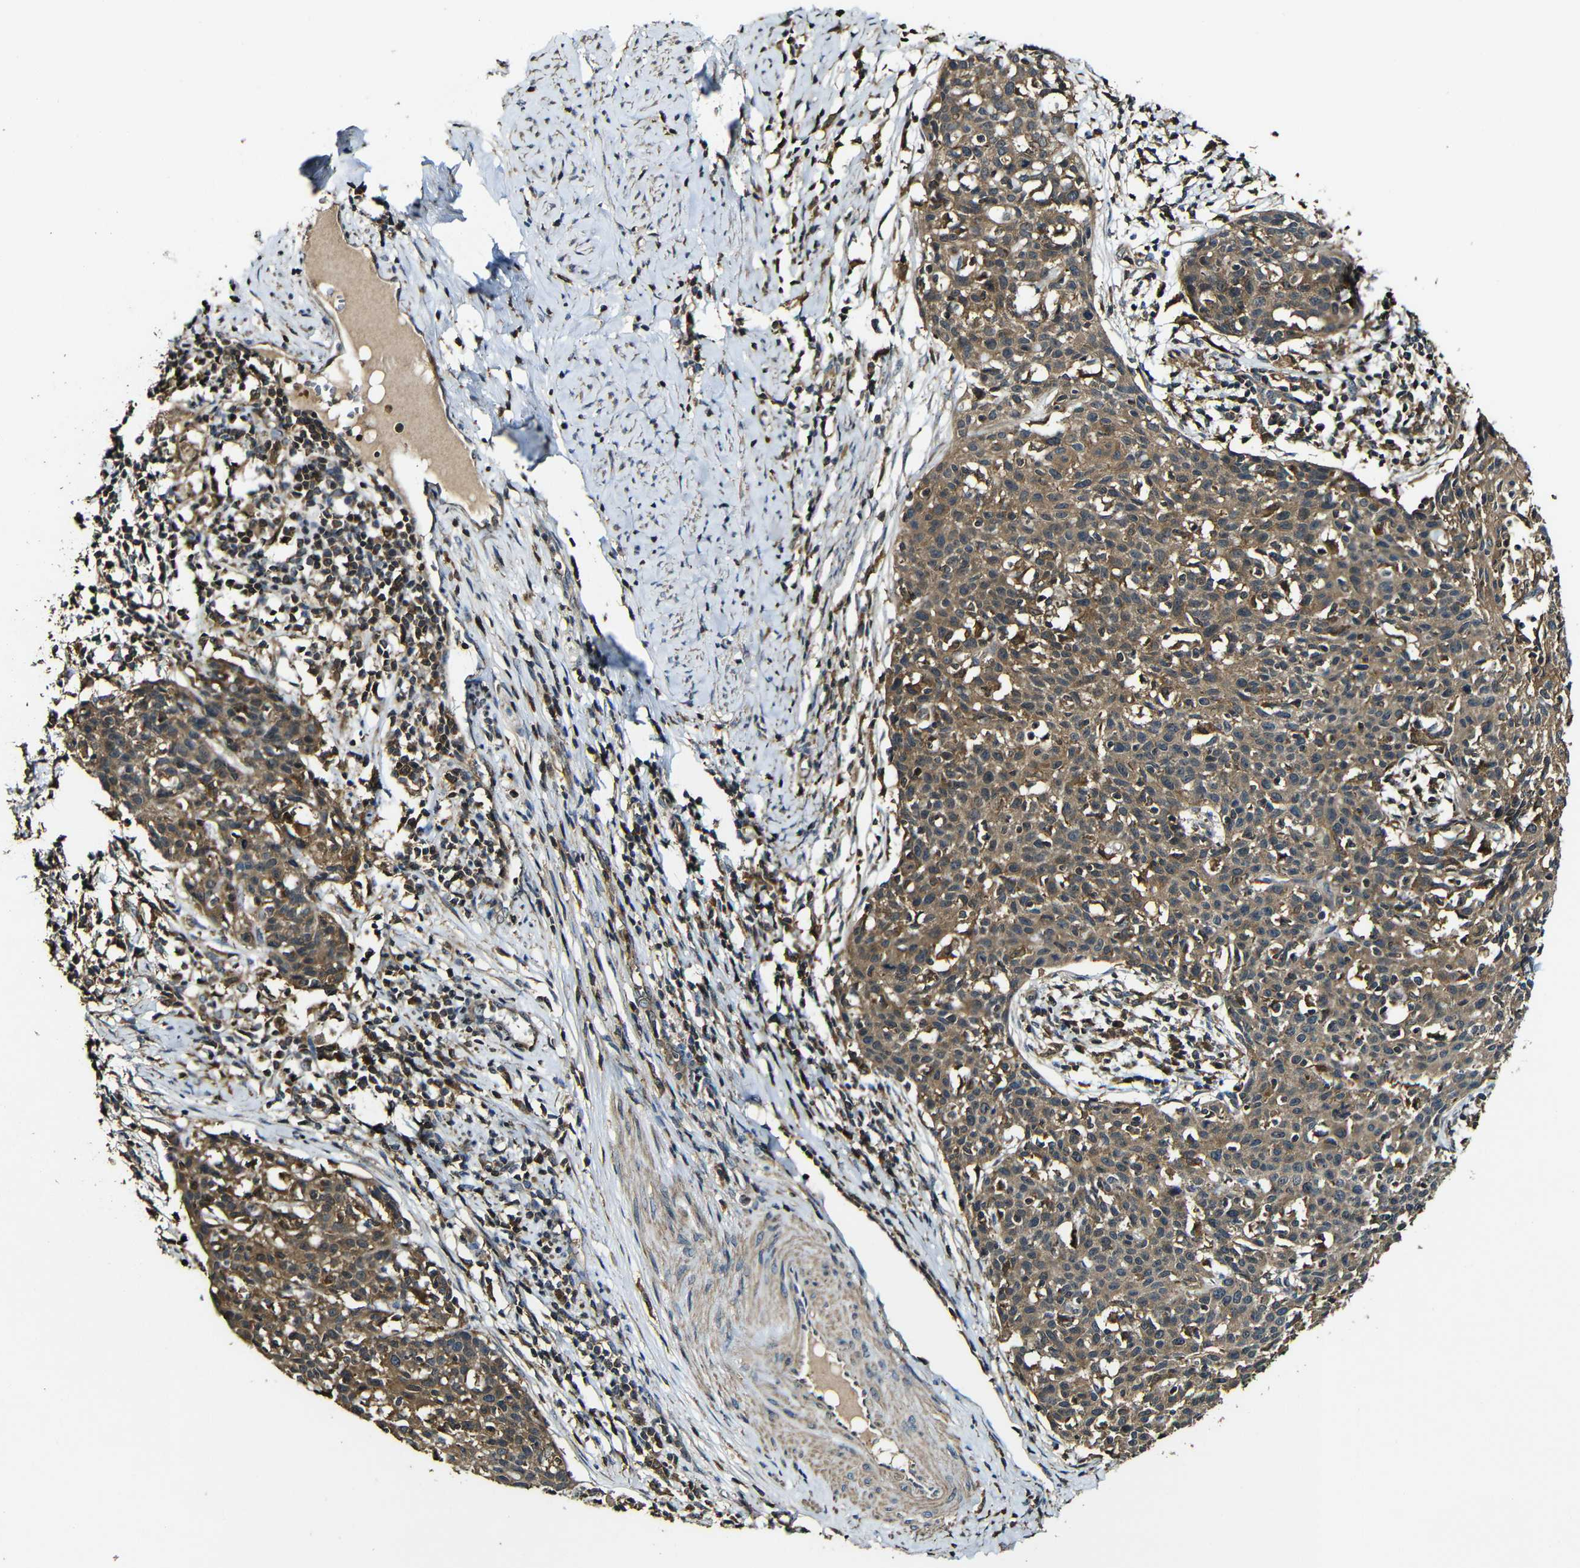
{"staining": {"intensity": "moderate", "quantity": ">75%", "location": "cytoplasmic/membranous"}, "tissue": "cervical cancer", "cell_type": "Tumor cells", "image_type": "cancer", "snomed": [{"axis": "morphology", "description": "Squamous cell carcinoma, NOS"}, {"axis": "topography", "description": "Cervix"}], "caption": "Immunohistochemistry (IHC) of cervical cancer (squamous cell carcinoma) reveals medium levels of moderate cytoplasmic/membranous expression in about >75% of tumor cells.", "gene": "CASP8", "patient": {"sex": "female", "age": 38}}